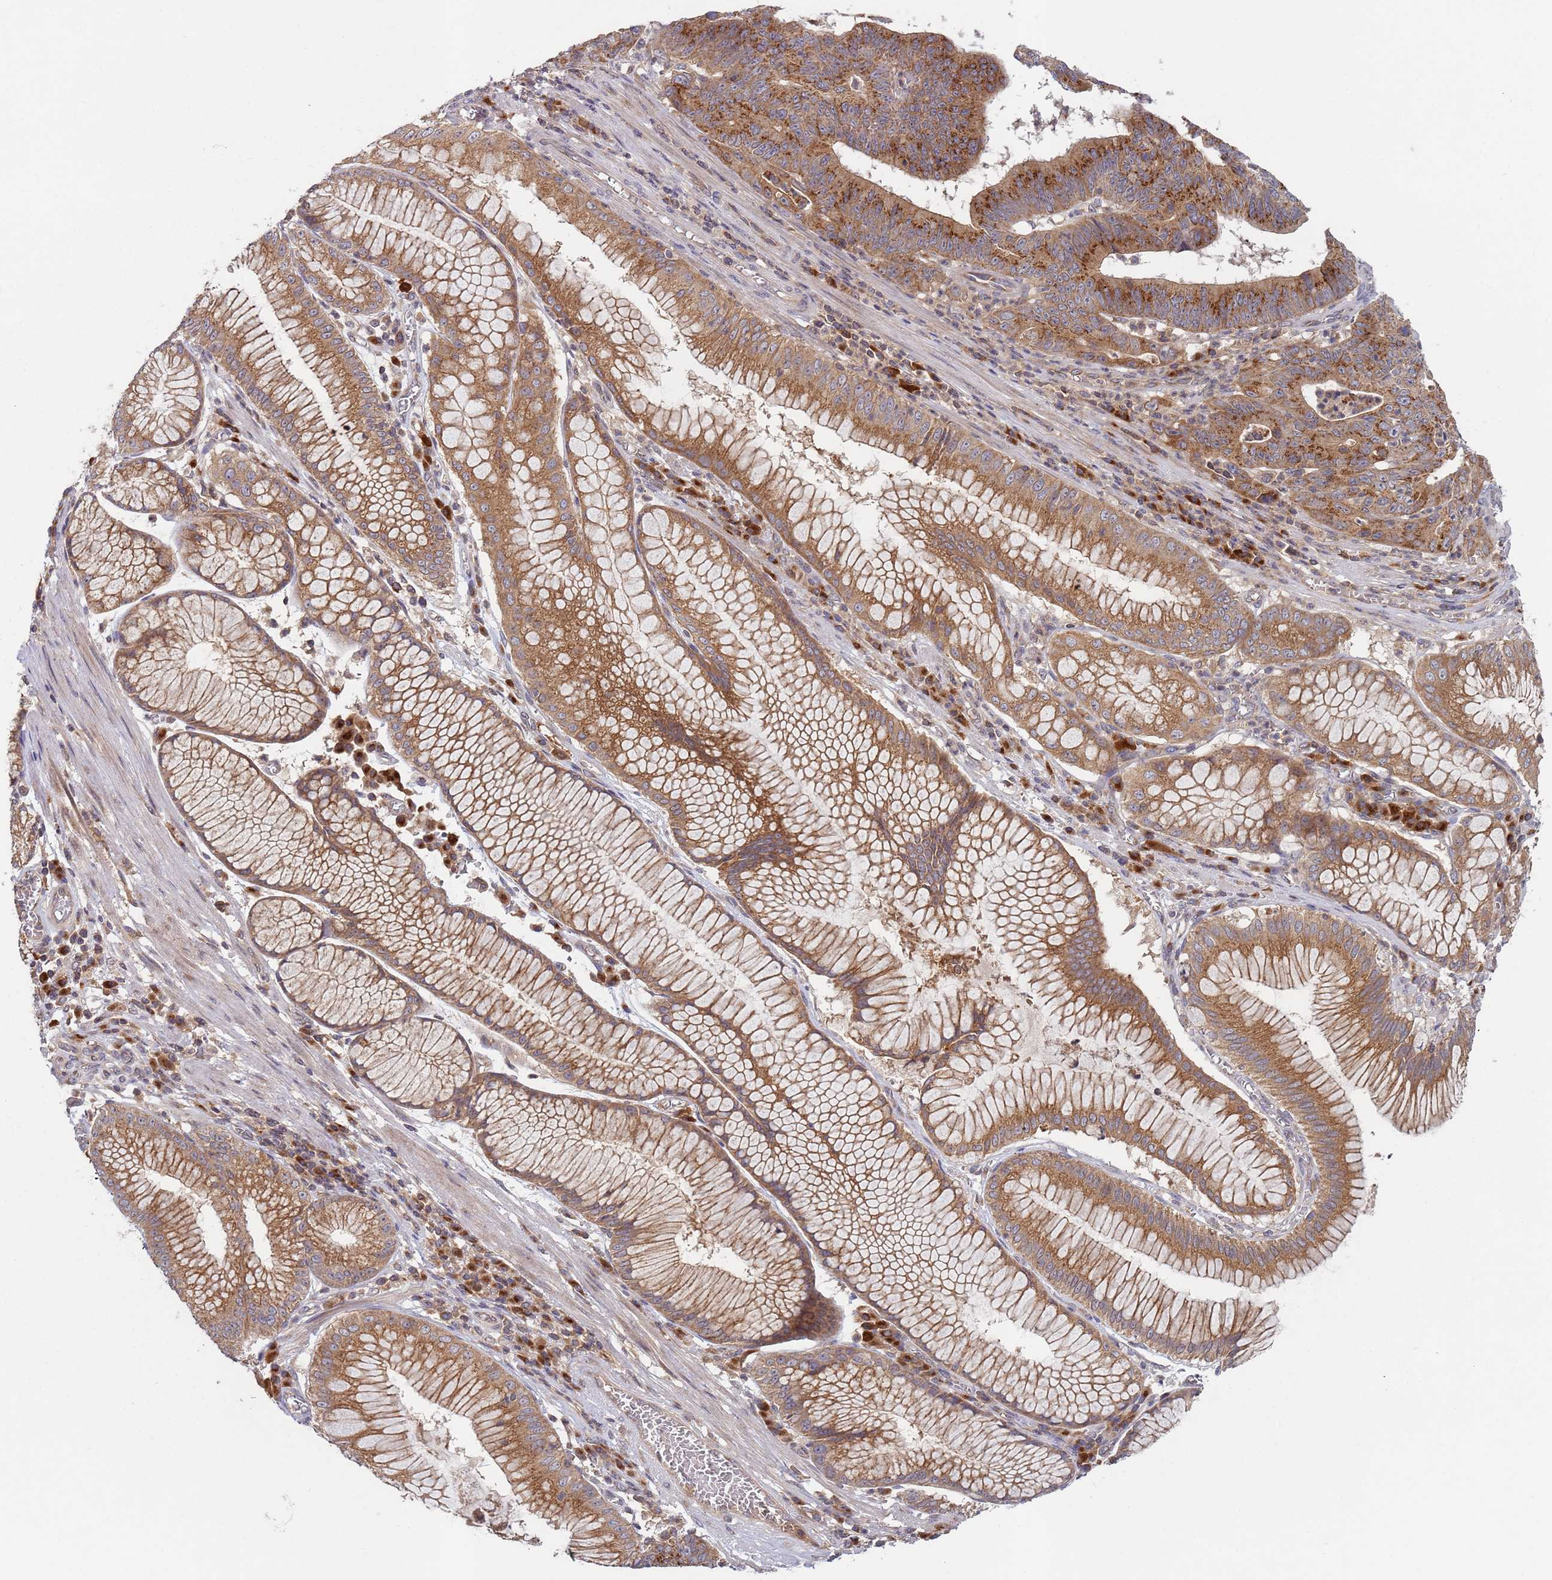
{"staining": {"intensity": "strong", "quantity": ">75%", "location": "cytoplasmic/membranous"}, "tissue": "stomach cancer", "cell_type": "Tumor cells", "image_type": "cancer", "snomed": [{"axis": "morphology", "description": "Adenocarcinoma, NOS"}, {"axis": "topography", "description": "Stomach"}], "caption": "Immunohistochemistry (IHC) photomicrograph of neoplastic tissue: human stomach cancer (adenocarcinoma) stained using IHC displays high levels of strong protein expression localized specifically in the cytoplasmic/membranous of tumor cells, appearing as a cytoplasmic/membranous brown color.", "gene": "OR5A2", "patient": {"sex": "male", "age": 59}}